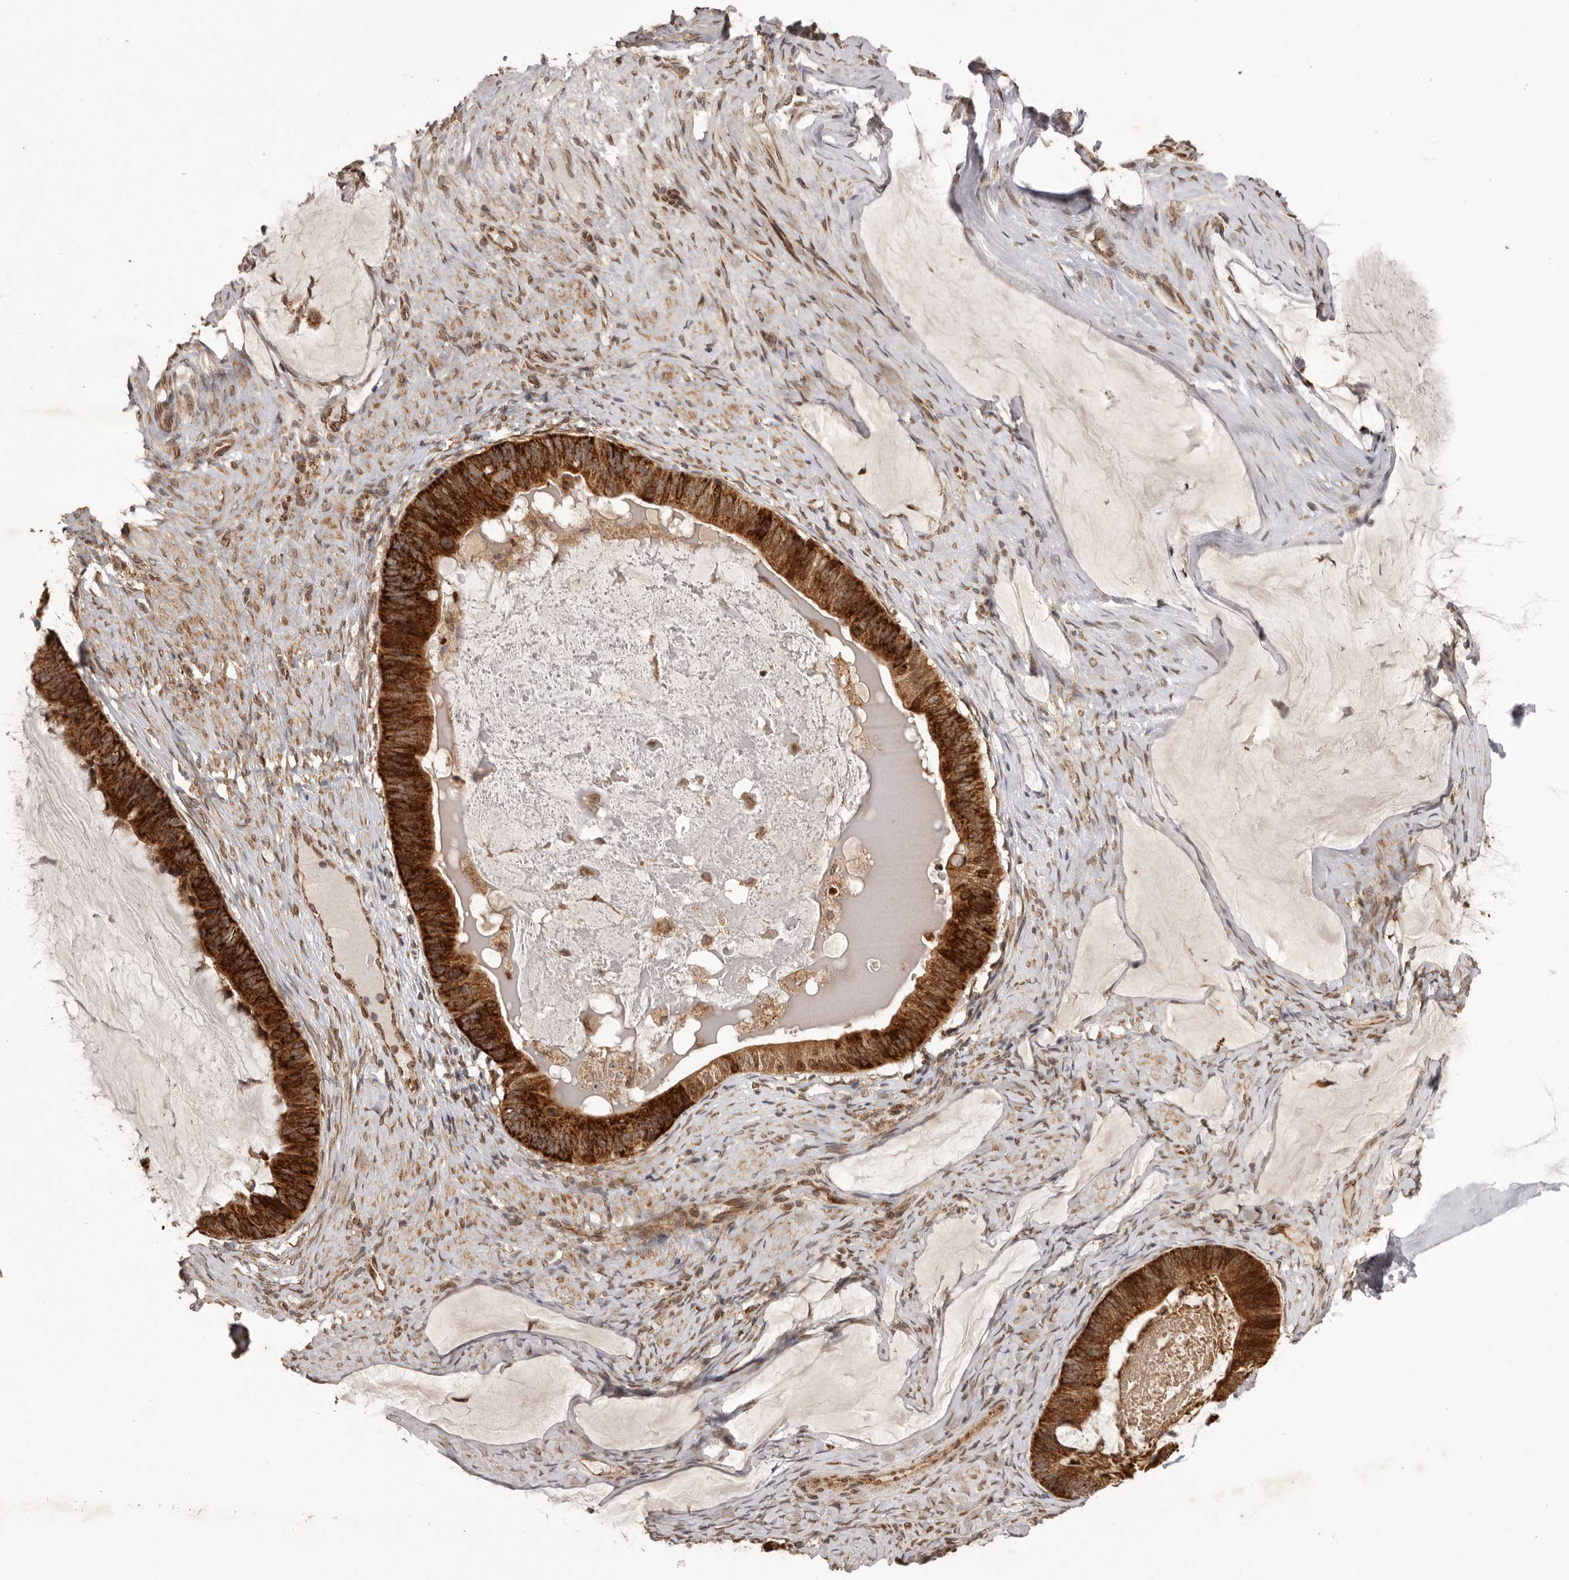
{"staining": {"intensity": "strong", "quantity": ">75%", "location": "cytoplasmic/membranous"}, "tissue": "ovarian cancer", "cell_type": "Tumor cells", "image_type": "cancer", "snomed": [{"axis": "morphology", "description": "Cystadenocarcinoma, mucinous, NOS"}, {"axis": "topography", "description": "Ovary"}], "caption": "Tumor cells show strong cytoplasmic/membranous staining in about >75% of cells in ovarian cancer. Ihc stains the protein of interest in brown and the nuclei are stained blue.", "gene": "CHRM2", "patient": {"sex": "female", "age": 61}}